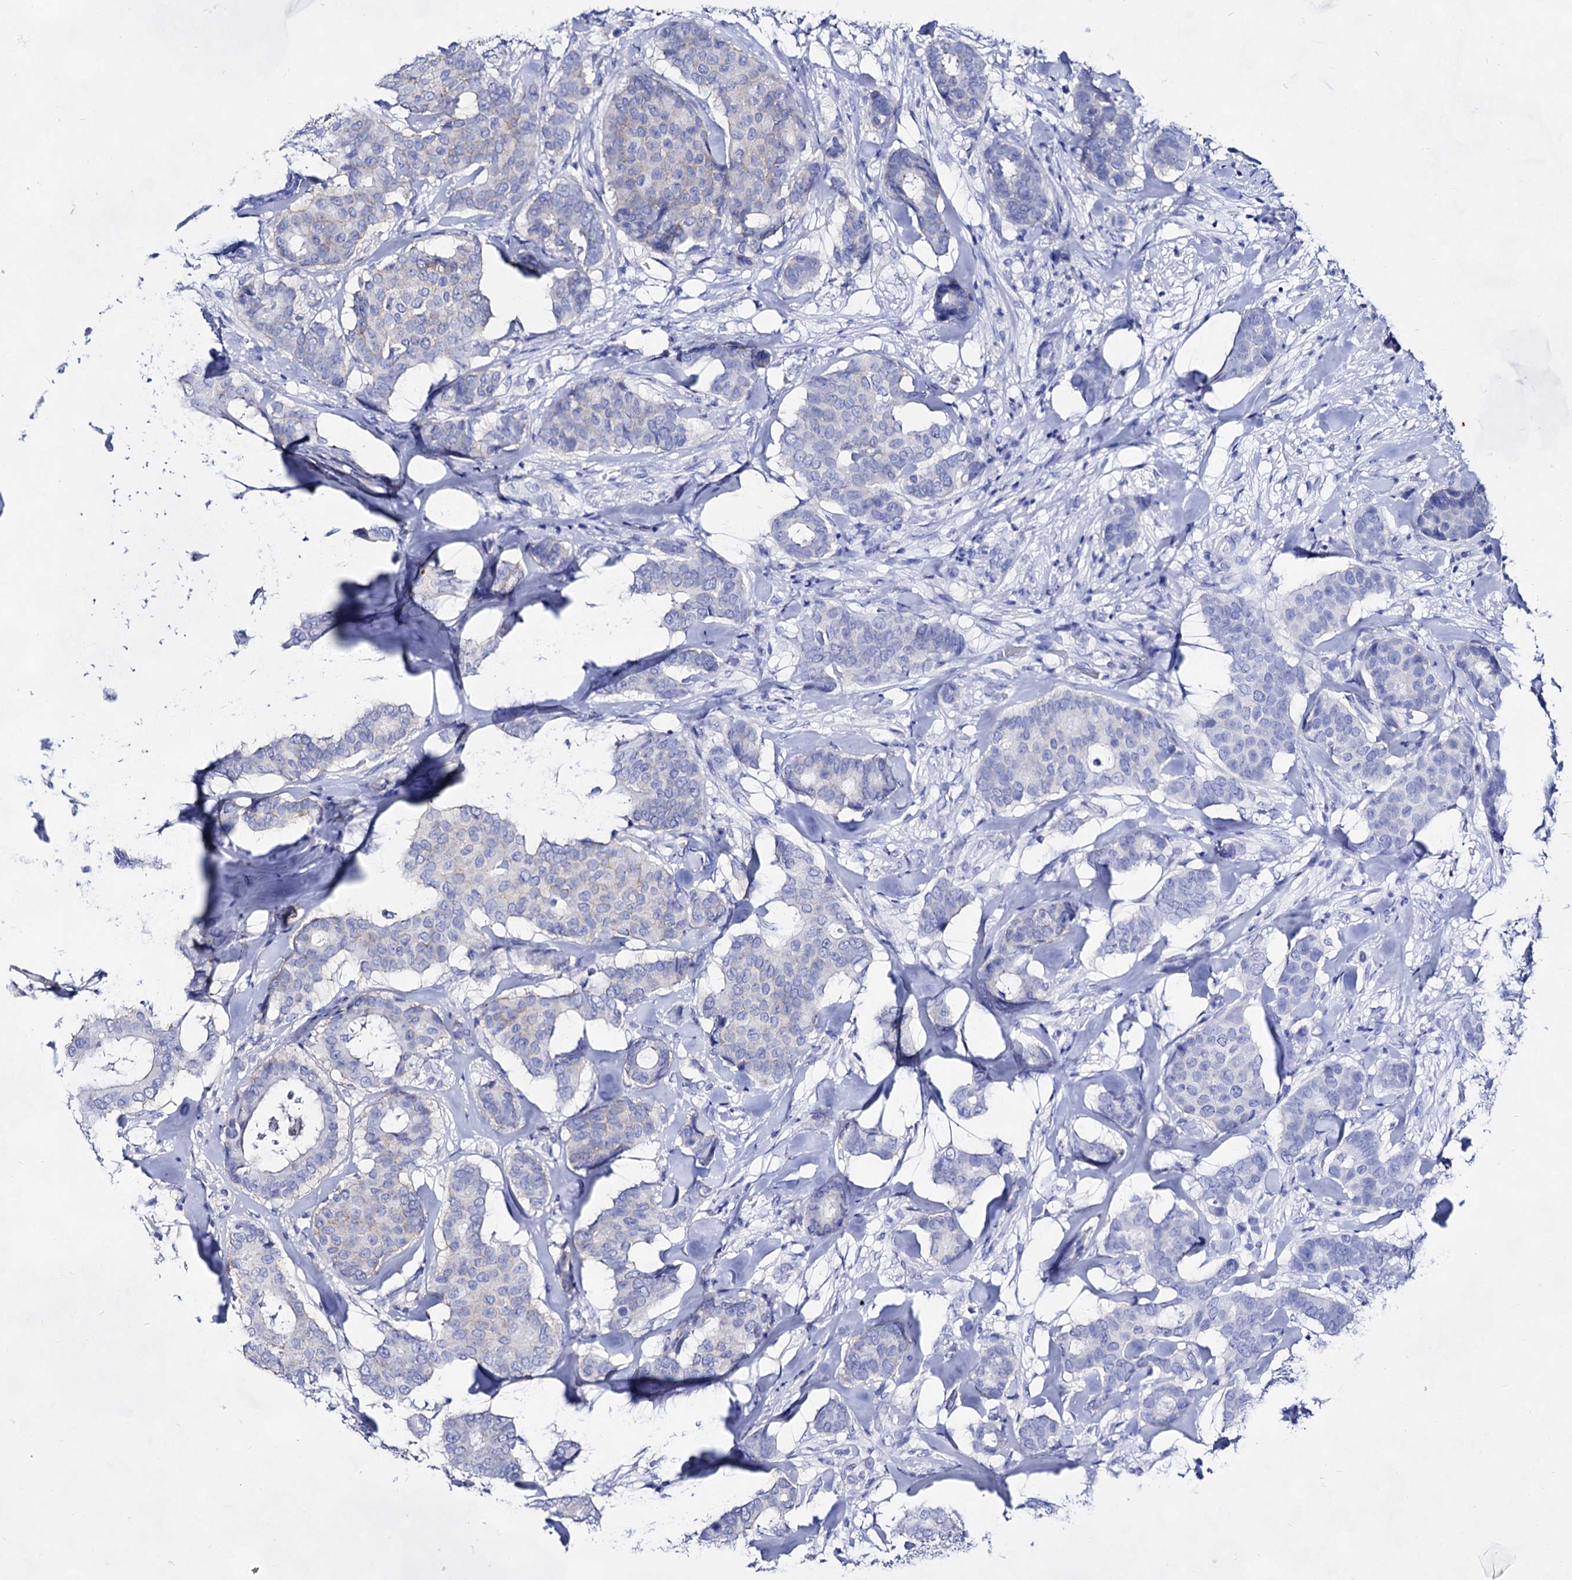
{"staining": {"intensity": "weak", "quantity": "<25%", "location": "cytoplasmic/membranous"}, "tissue": "breast cancer", "cell_type": "Tumor cells", "image_type": "cancer", "snomed": [{"axis": "morphology", "description": "Duct carcinoma"}, {"axis": "topography", "description": "Breast"}], "caption": "Immunohistochemistry image of neoplastic tissue: breast cancer stained with DAB shows no significant protein positivity in tumor cells.", "gene": "PLIN1", "patient": {"sex": "female", "age": 75}}